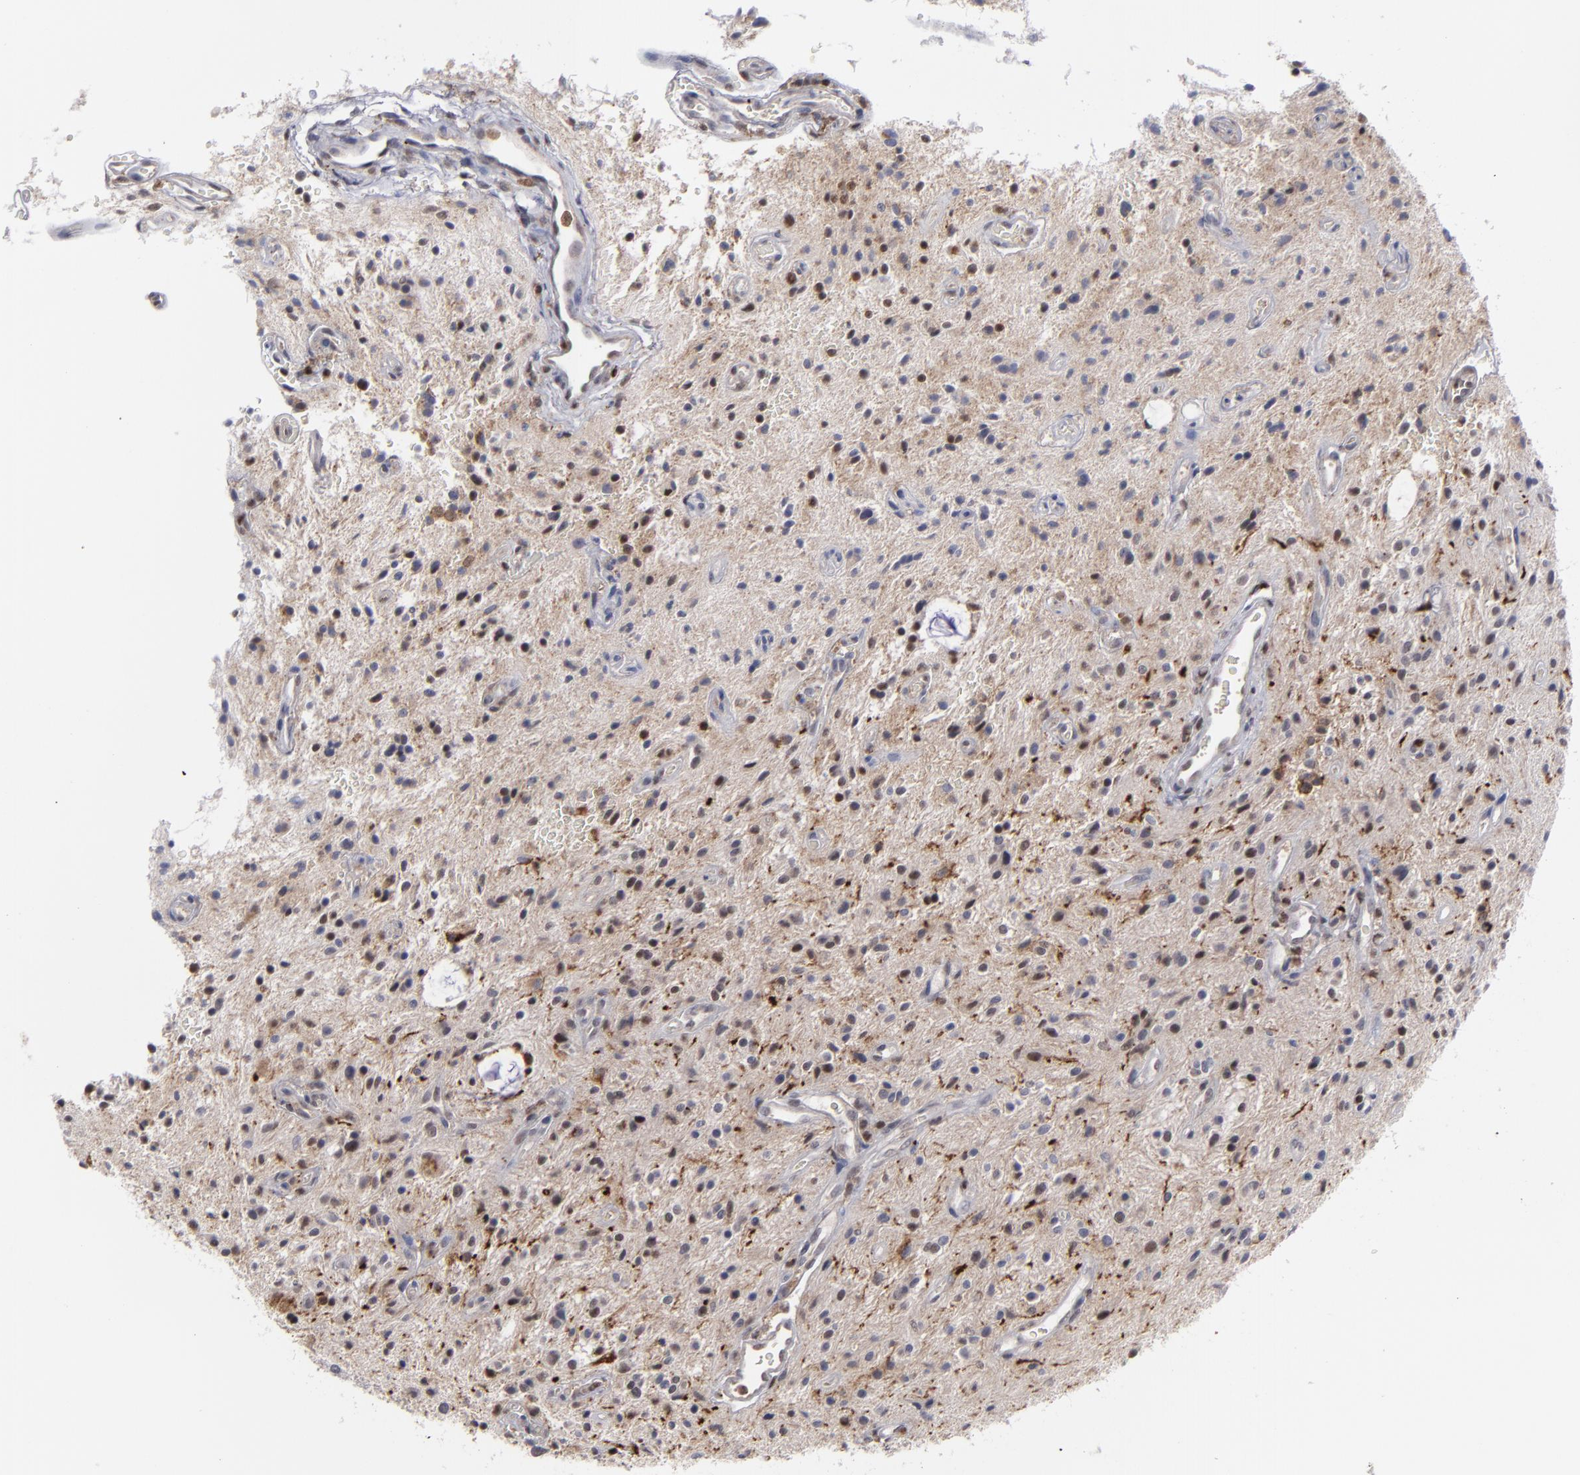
{"staining": {"intensity": "moderate", "quantity": "25%-75%", "location": "cytoplasmic/membranous,nuclear"}, "tissue": "glioma", "cell_type": "Tumor cells", "image_type": "cancer", "snomed": [{"axis": "morphology", "description": "Glioma, malignant, NOS"}, {"axis": "topography", "description": "Cerebellum"}], "caption": "The immunohistochemical stain shows moderate cytoplasmic/membranous and nuclear positivity in tumor cells of glioma tissue.", "gene": "GSR", "patient": {"sex": "female", "age": 10}}